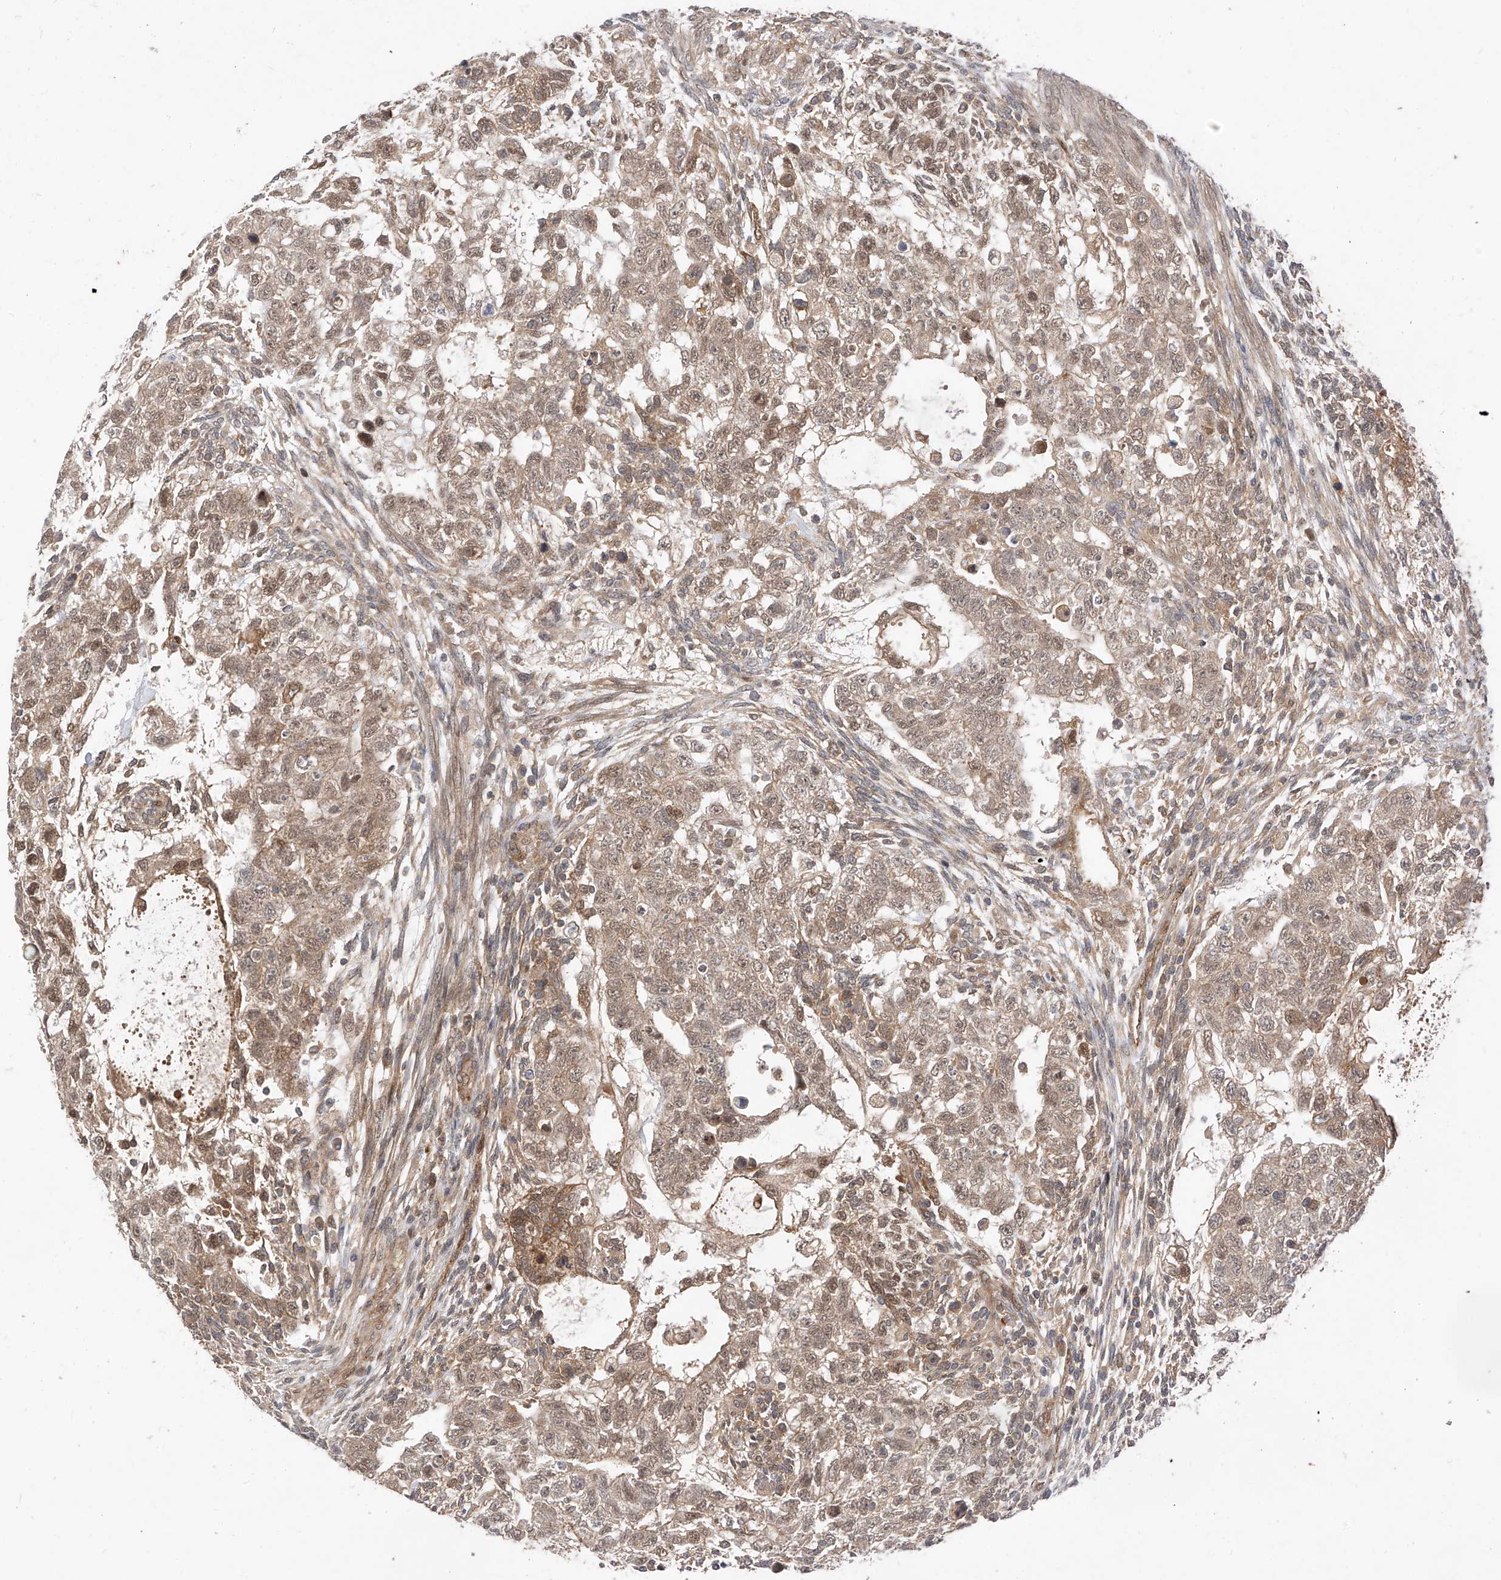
{"staining": {"intensity": "moderate", "quantity": "<25%", "location": "cytoplasmic/membranous,nuclear"}, "tissue": "testis cancer", "cell_type": "Tumor cells", "image_type": "cancer", "snomed": [{"axis": "morphology", "description": "Carcinoma, Embryonal, NOS"}, {"axis": "topography", "description": "Testis"}], "caption": "Immunohistochemistry (IHC) (DAB (3,3'-diaminobenzidine)) staining of human testis cancer shows moderate cytoplasmic/membranous and nuclear protein positivity in about <25% of tumor cells. The staining is performed using DAB (3,3'-diaminobenzidine) brown chromogen to label protein expression. The nuclei are counter-stained blue using hematoxylin.", "gene": "MRTFA", "patient": {"sex": "male", "age": 37}}